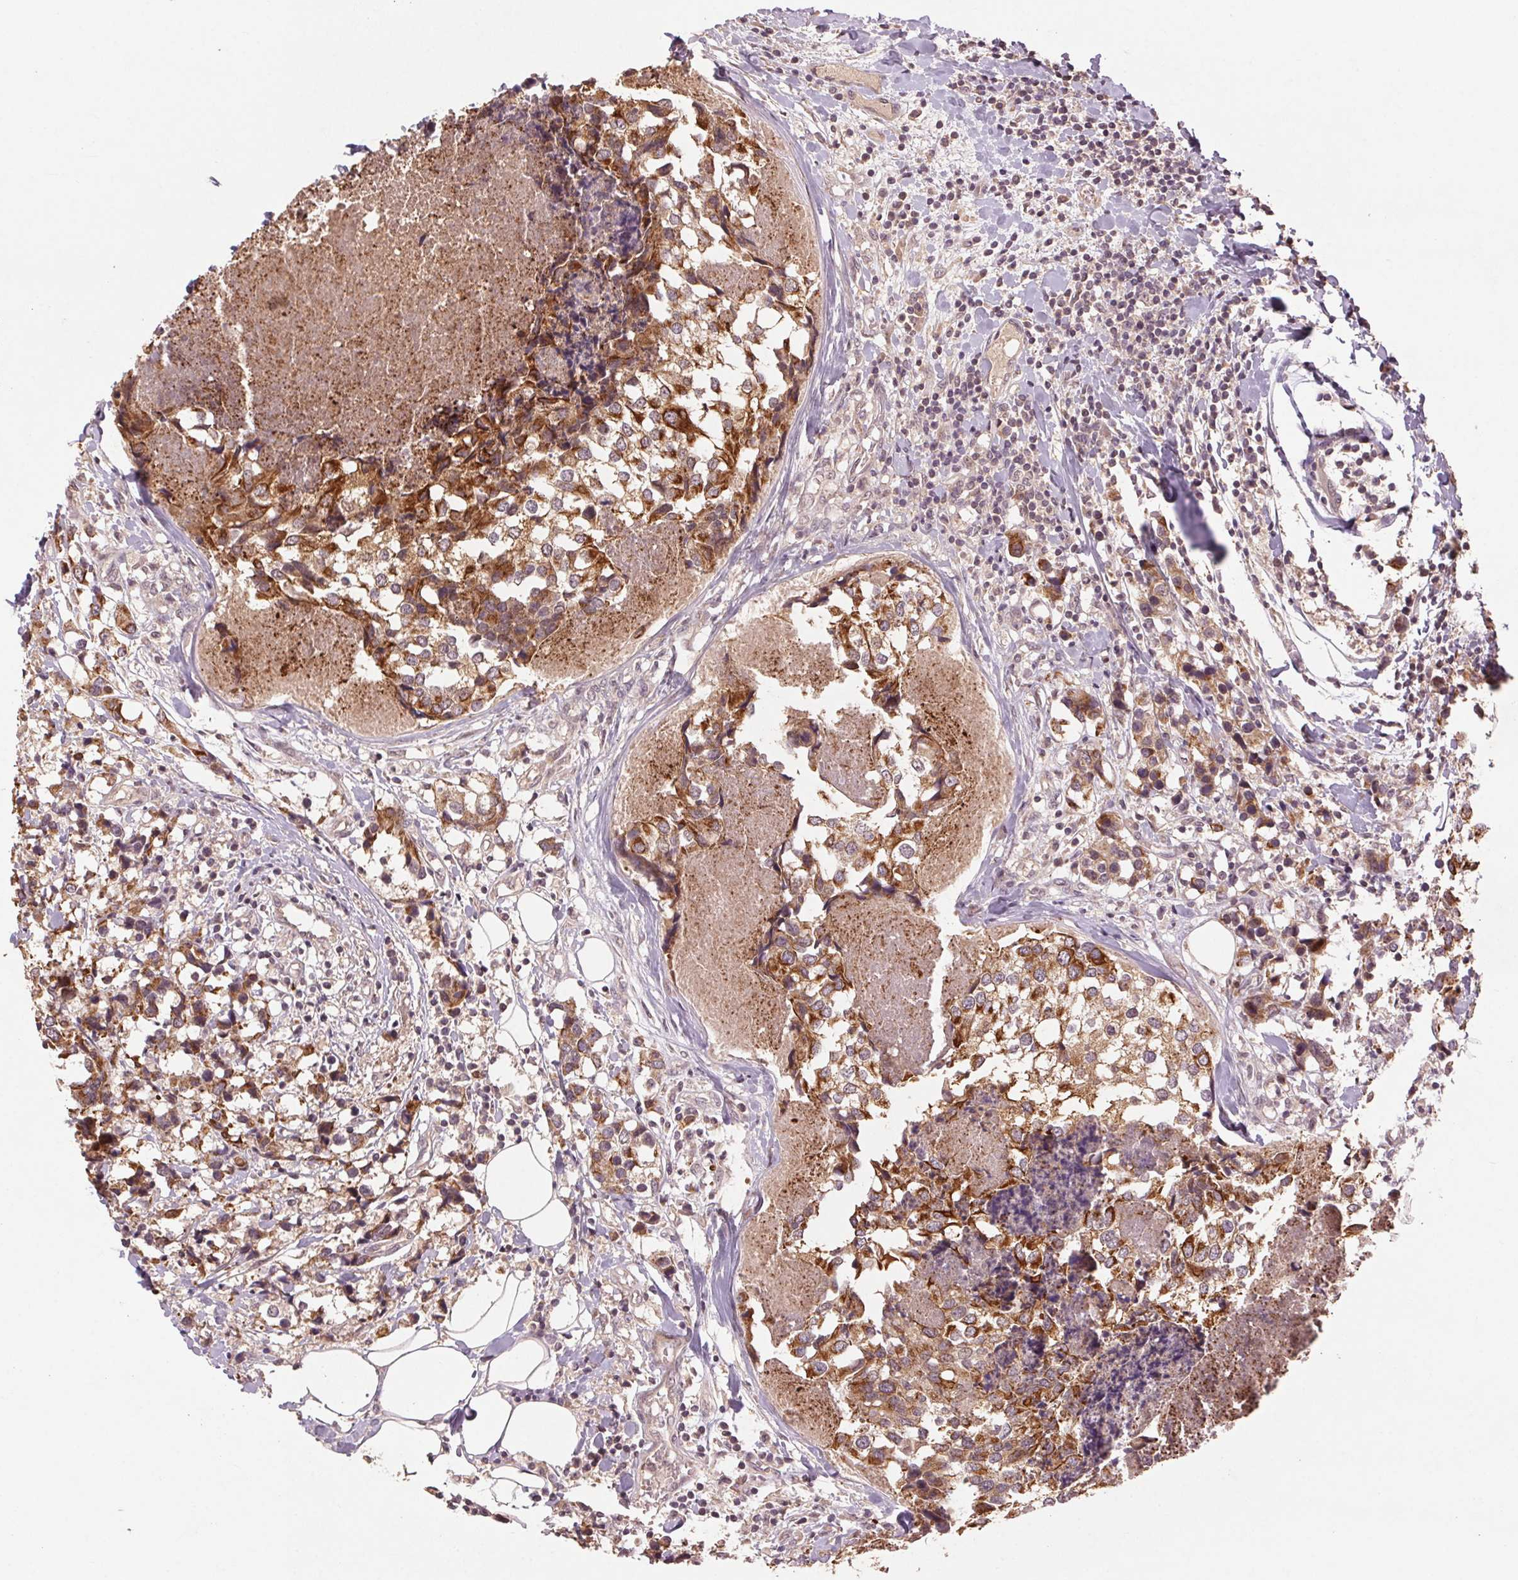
{"staining": {"intensity": "moderate", "quantity": ">75%", "location": "cytoplasmic/membranous"}, "tissue": "breast cancer", "cell_type": "Tumor cells", "image_type": "cancer", "snomed": [{"axis": "morphology", "description": "Lobular carcinoma"}, {"axis": "topography", "description": "Breast"}], "caption": "About >75% of tumor cells in human breast lobular carcinoma show moderate cytoplasmic/membranous protein positivity as visualized by brown immunohistochemical staining.", "gene": "SMLR1", "patient": {"sex": "female", "age": 59}}